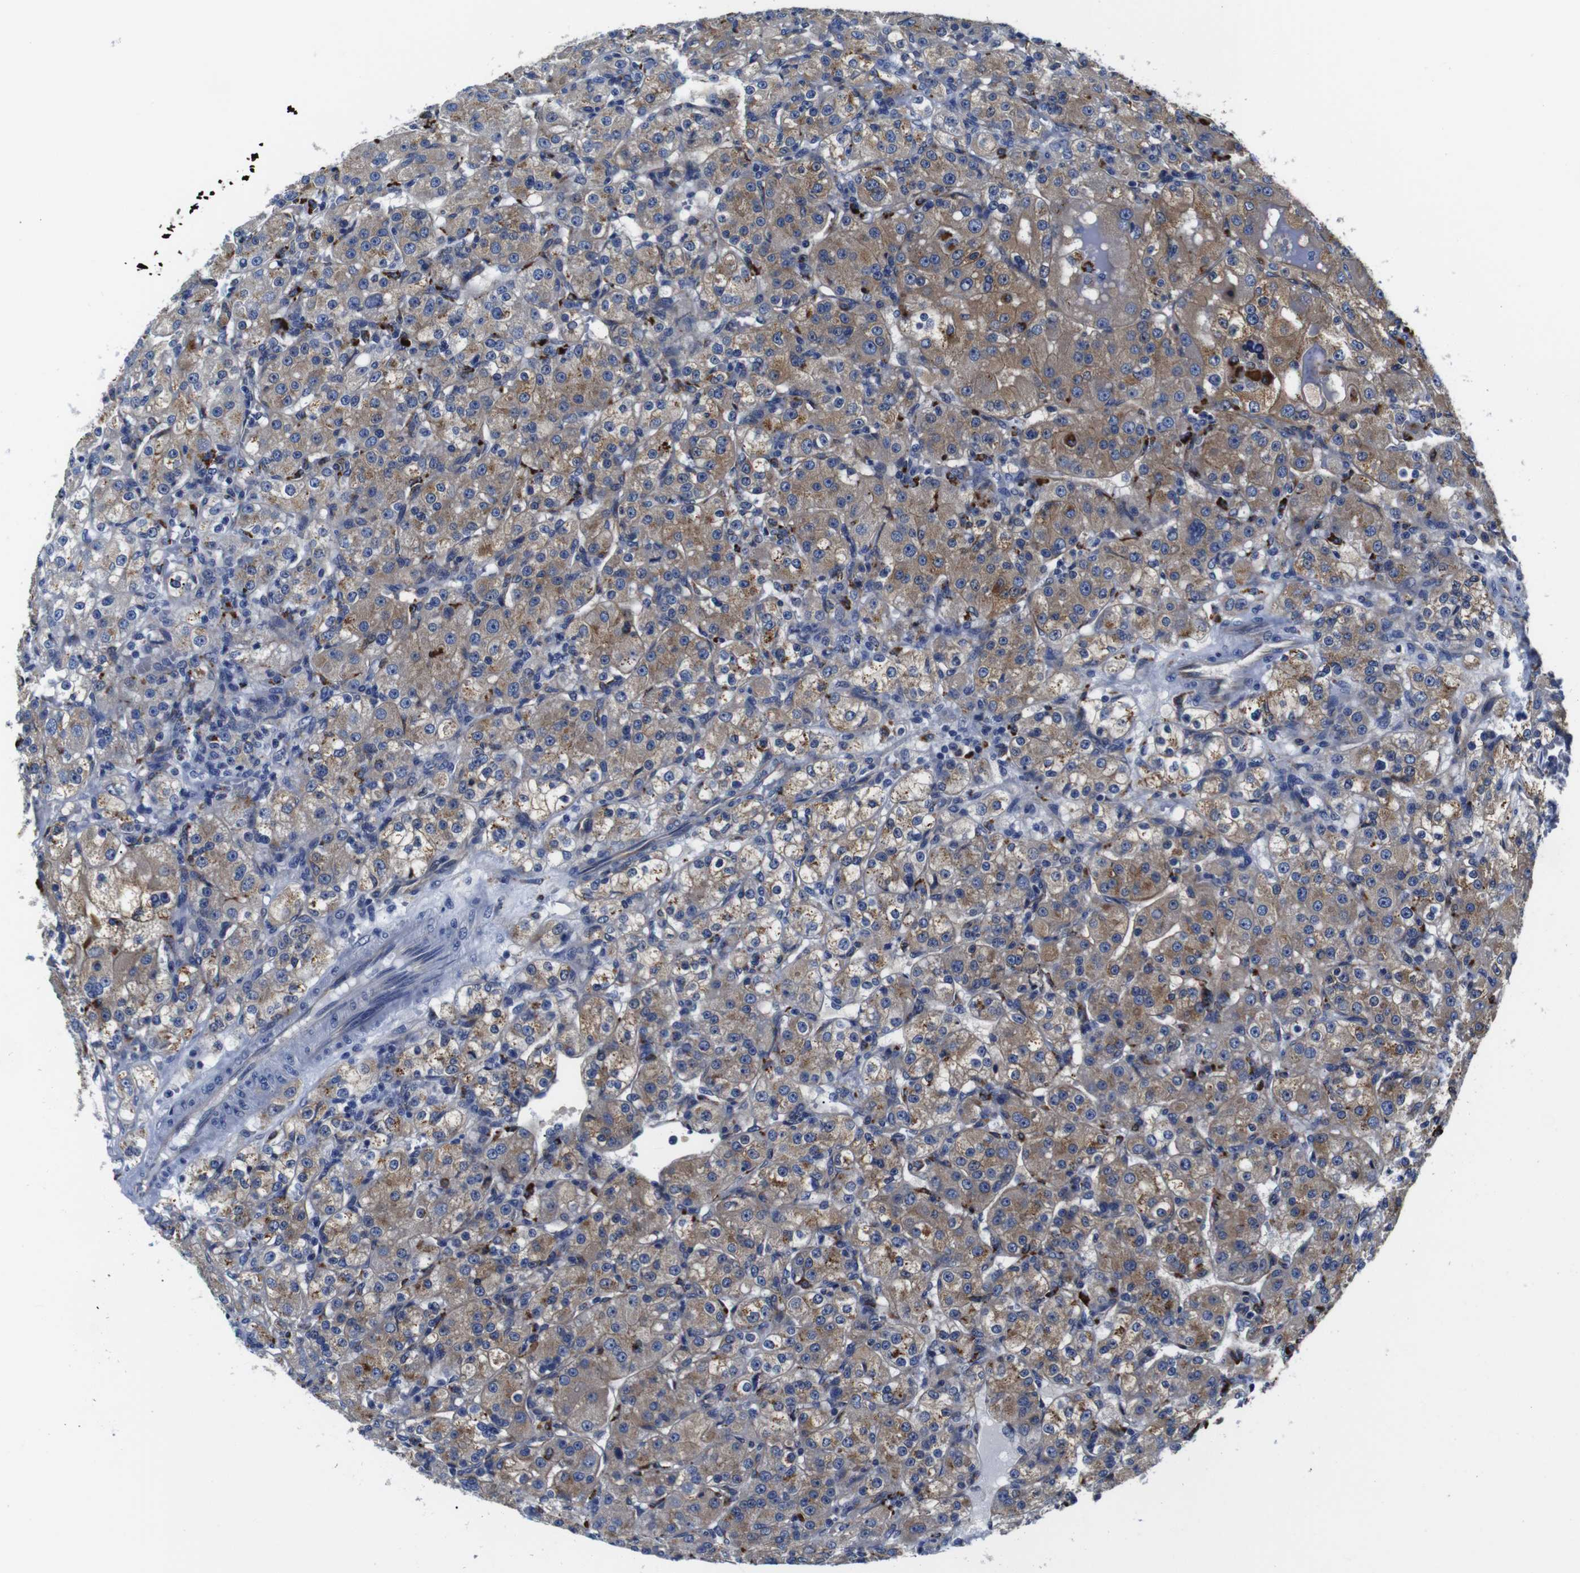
{"staining": {"intensity": "moderate", "quantity": ">75%", "location": "cytoplasmic/membranous"}, "tissue": "renal cancer", "cell_type": "Tumor cells", "image_type": "cancer", "snomed": [{"axis": "morphology", "description": "Normal tissue, NOS"}, {"axis": "morphology", "description": "Adenocarcinoma, NOS"}, {"axis": "topography", "description": "Kidney"}], "caption": "Tumor cells display medium levels of moderate cytoplasmic/membranous positivity in about >75% of cells in human renal cancer. (IHC, brightfield microscopy, high magnification).", "gene": "GIMAP2", "patient": {"sex": "male", "age": 61}}